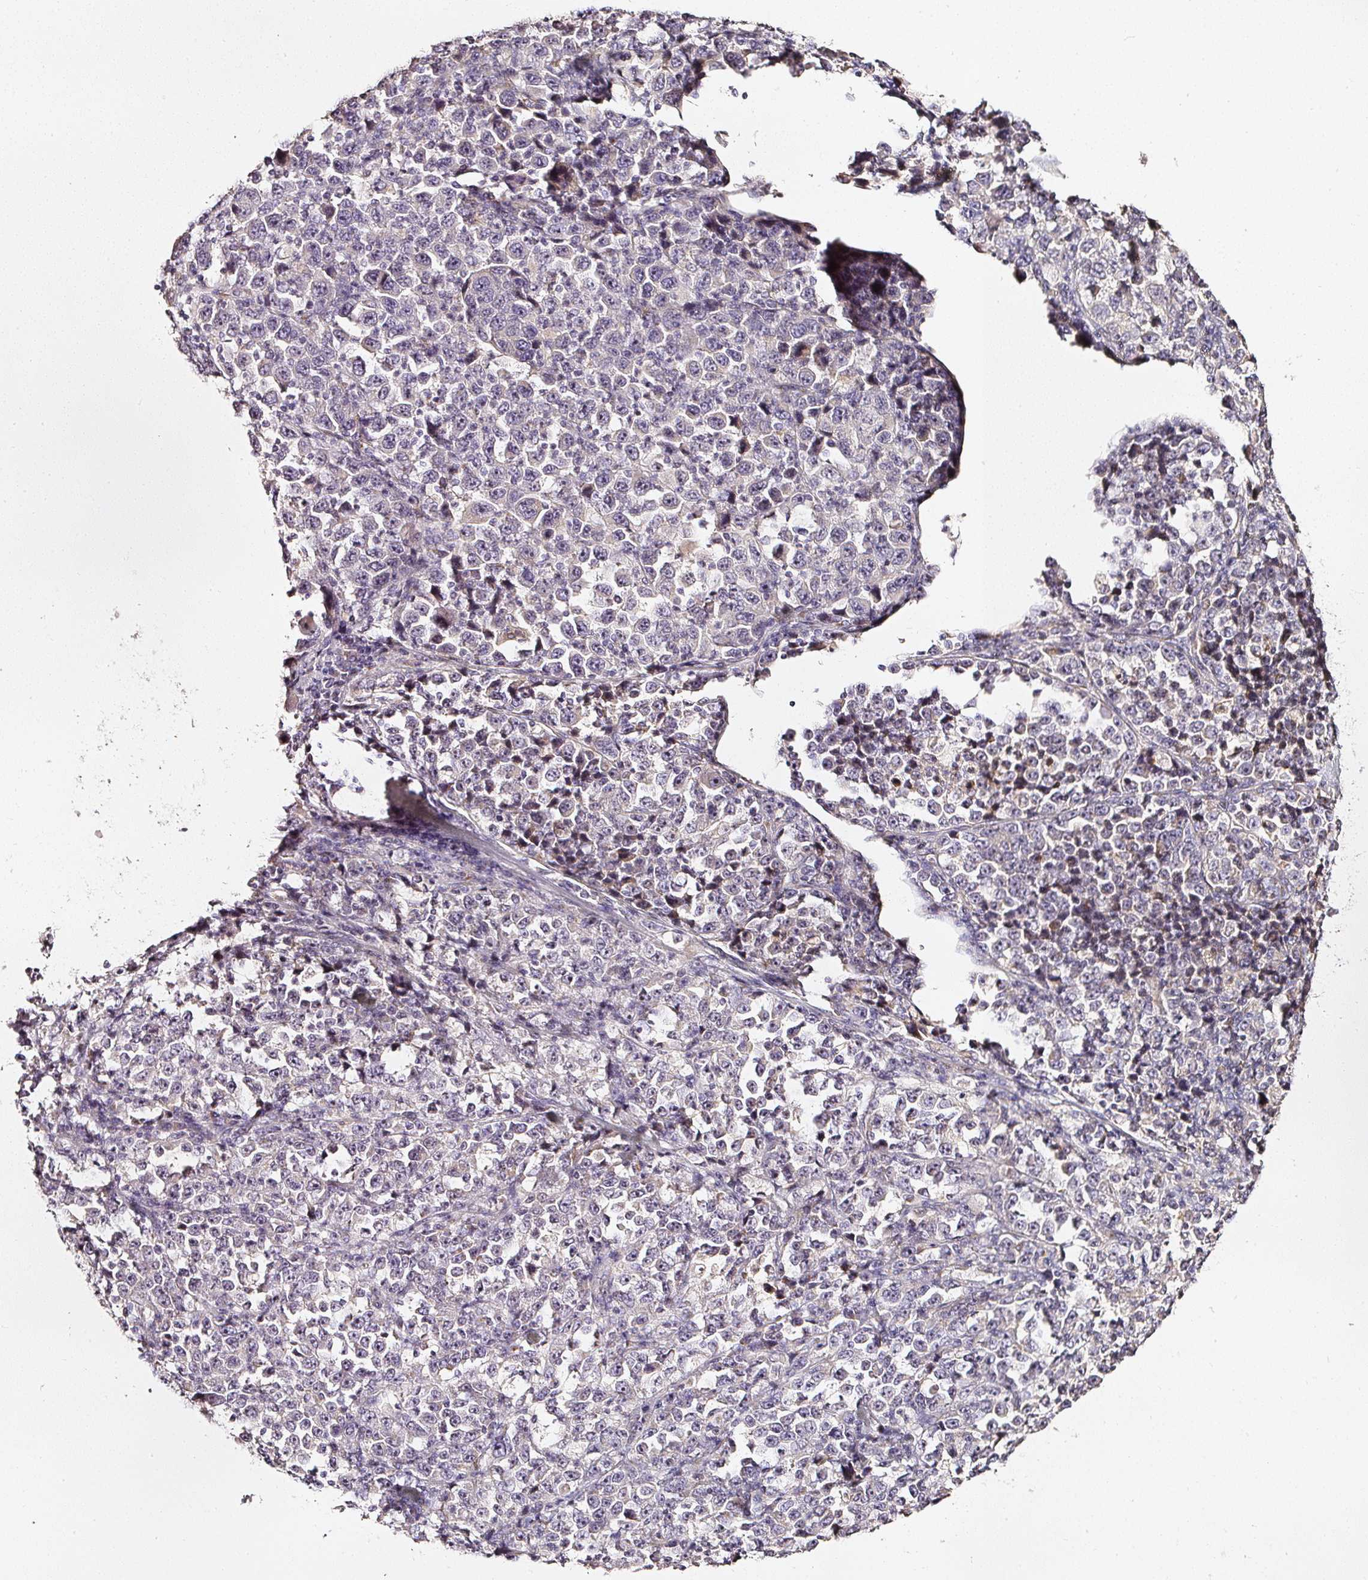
{"staining": {"intensity": "negative", "quantity": "none", "location": "none"}, "tissue": "stomach cancer", "cell_type": "Tumor cells", "image_type": "cancer", "snomed": [{"axis": "morphology", "description": "Normal tissue, NOS"}, {"axis": "morphology", "description": "Adenocarcinoma, NOS"}, {"axis": "topography", "description": "Stomach, upper"}, {"axis": "topography", "description": "Stomach"}], "caption": "IHC histopathology image of stomach adenocarcinoma stained for a protein (brown), which reveals no positivity in tumor cells. Brightfield microscopy of IHC stained with DAB (brown) and hematoxylin (blue), captured at high magnification.", "gene": "NTRK1", "patient": {"sex": "male", "age": 59}}